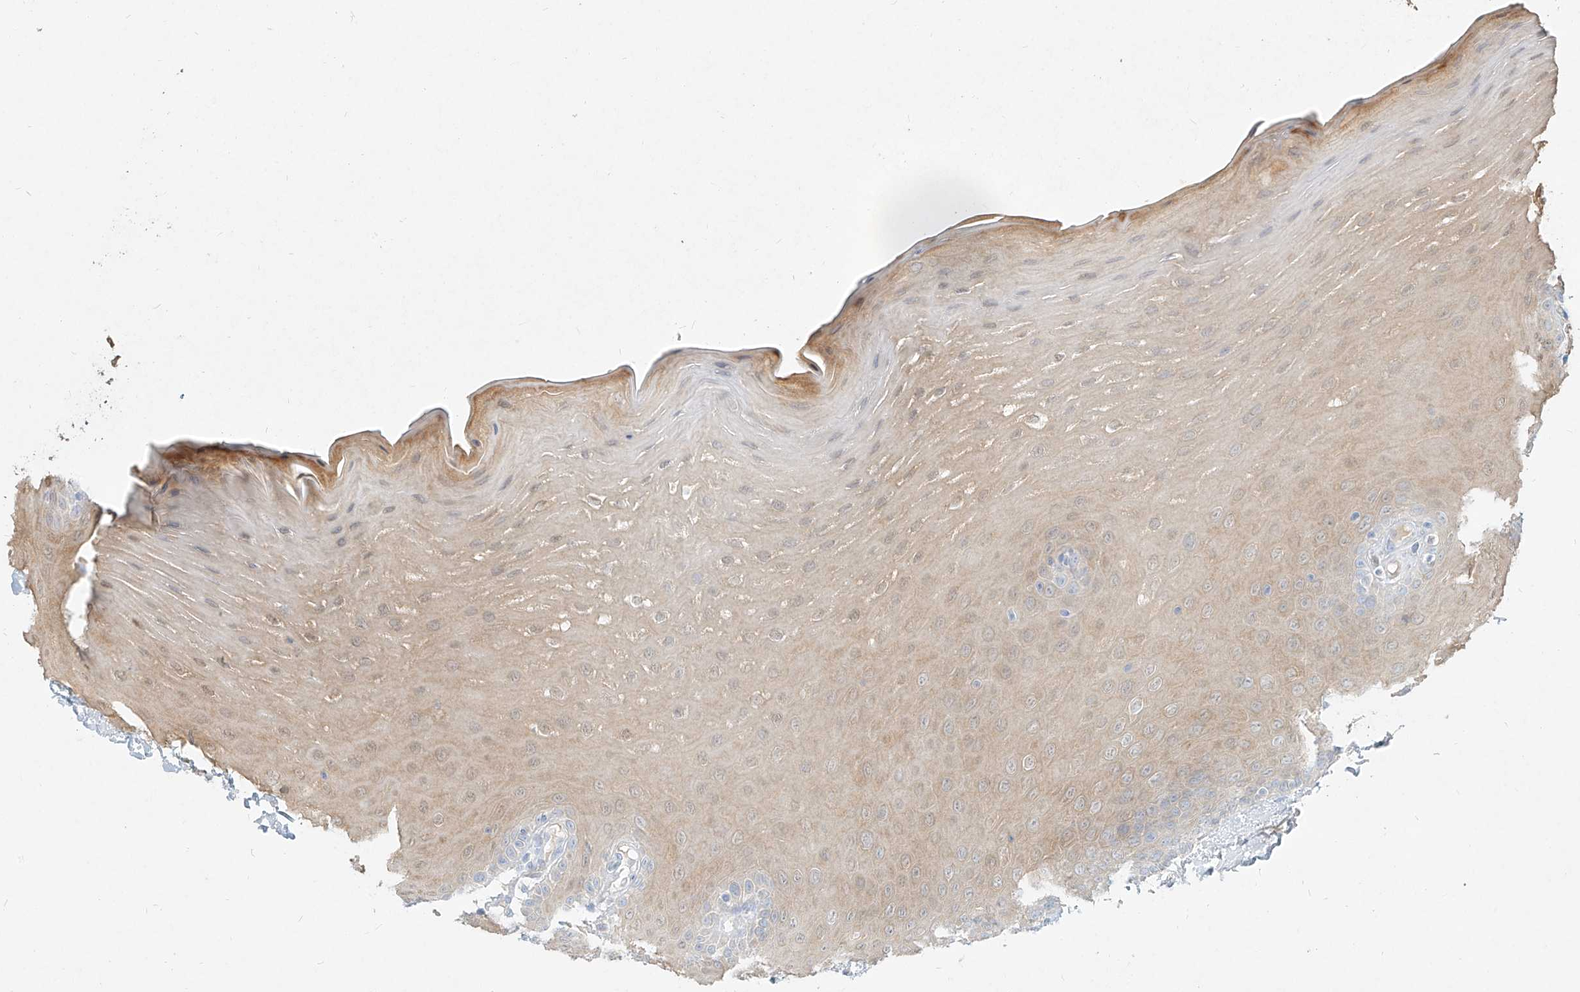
{"staining": {"intensity": "moderate", "quantity": "25%-75%", "location": "cytoplasmic/membranous"}, "tissue": "oral mucosa", "cell_type": "Squamous epithelial cells", "image_type": "normal", "snomed": [{"axis": "morphology", "description": "Normal tissue, NOS"}, {"axis": "topography", "description": "Oral tissue"}], "caption": "DAB immunohistochemical staining of normal human oral mucosa displays moderate cytoplasmic/membranous protein positivity in about 25%-75% of squamous epithelial cells.", "gene": "PGD", "patient": {"sex": "female", "age": 39}}